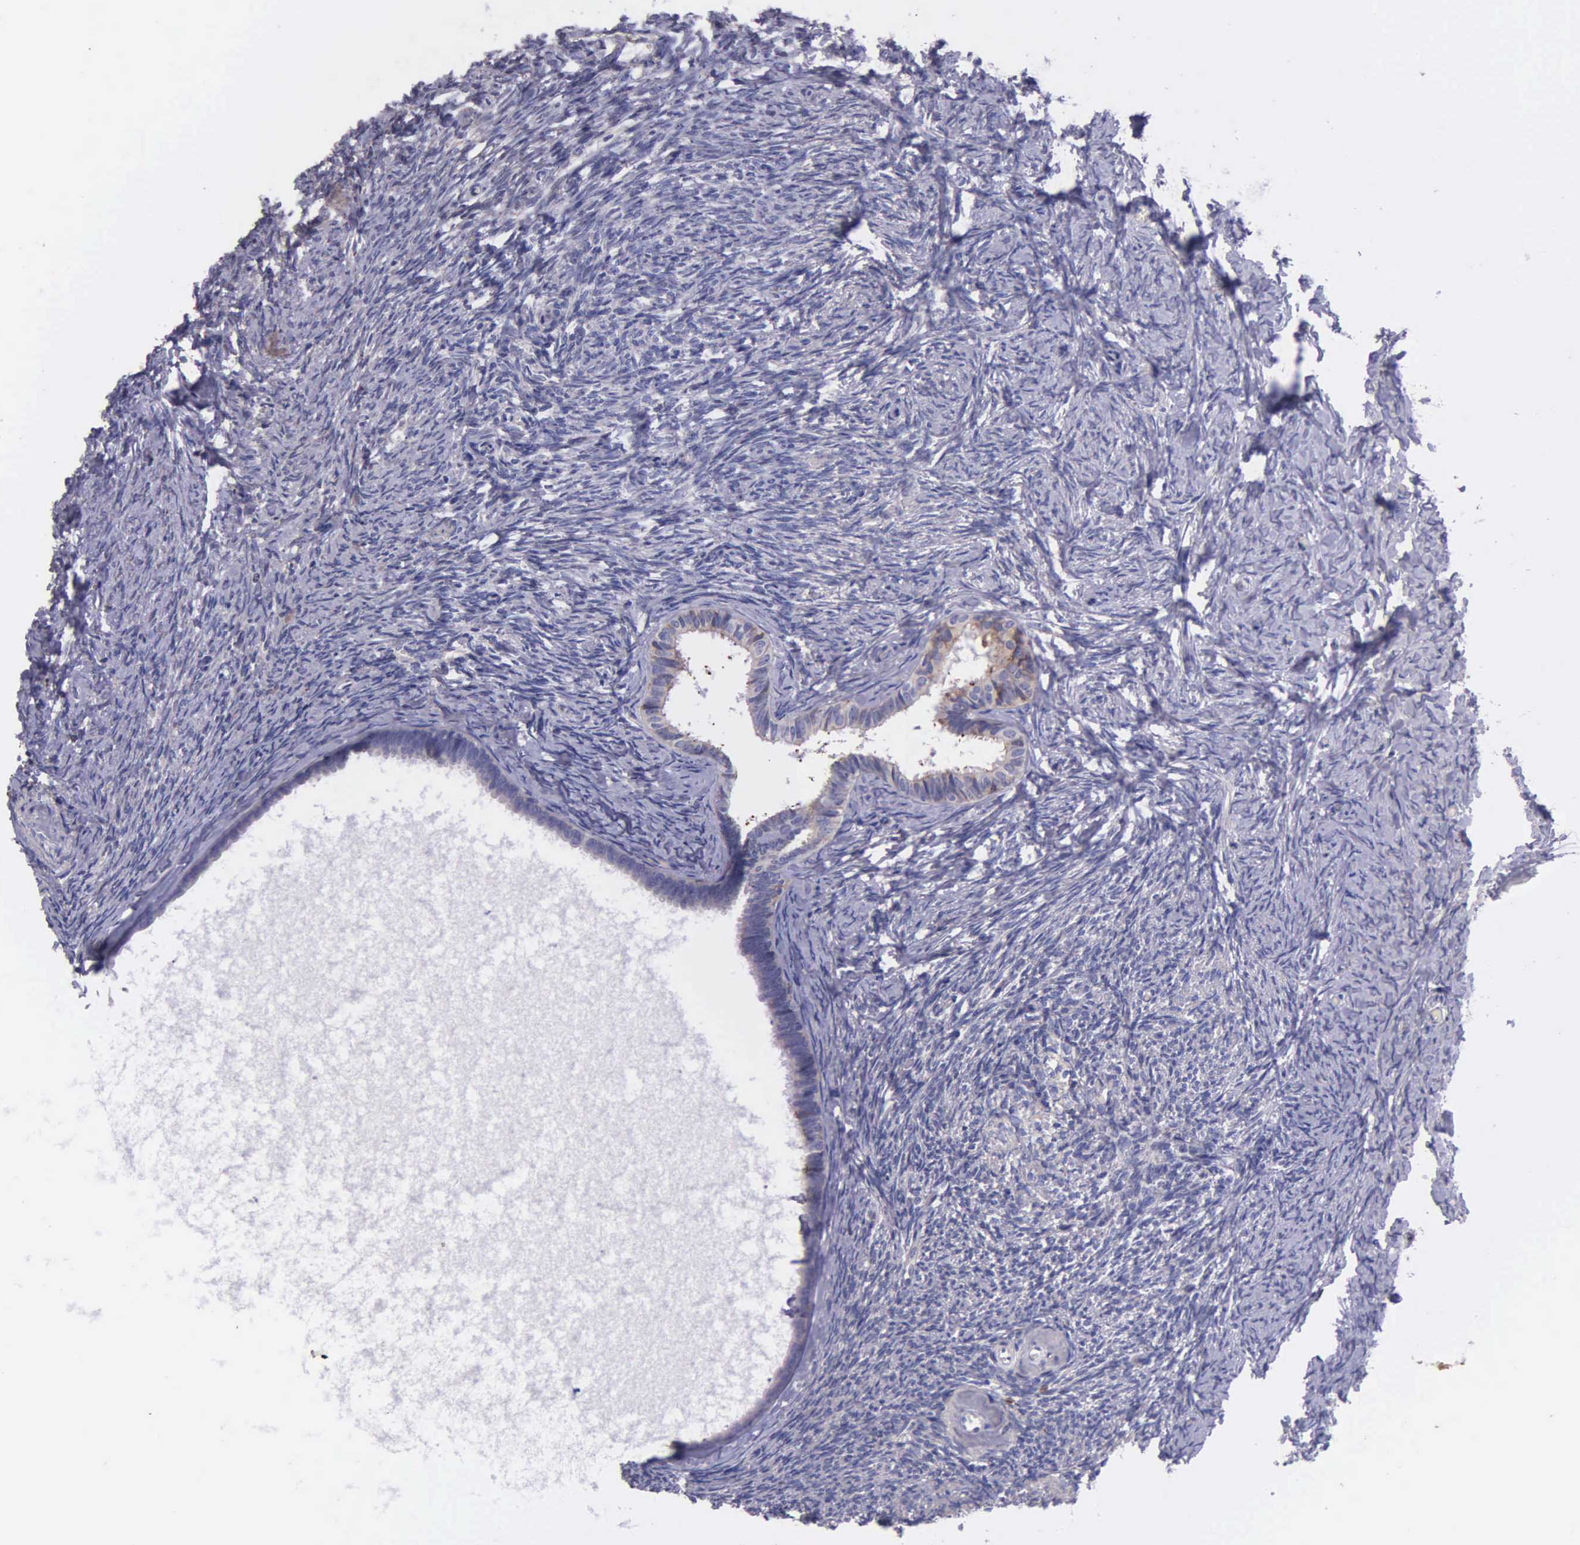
{"staining": {"intensity": "negative", "quantity": "none", "location": "none"}, "tissue": "ovary", "cell_type": "Follicle cells", "image_type": "normal", "snomed": [{"axis": "morphology", "description": "Normal tissue, NOS"}, {"axis": "topography", "description": "Ovary"}], "caption": "The immunohistochemistry (IHC) photomicrograph has no significant expression in follicle cells of ovary. Nuclei are stained in blue.", "gene": "ZC3H12B", "patient": {"sex": "female", "age": 54}}